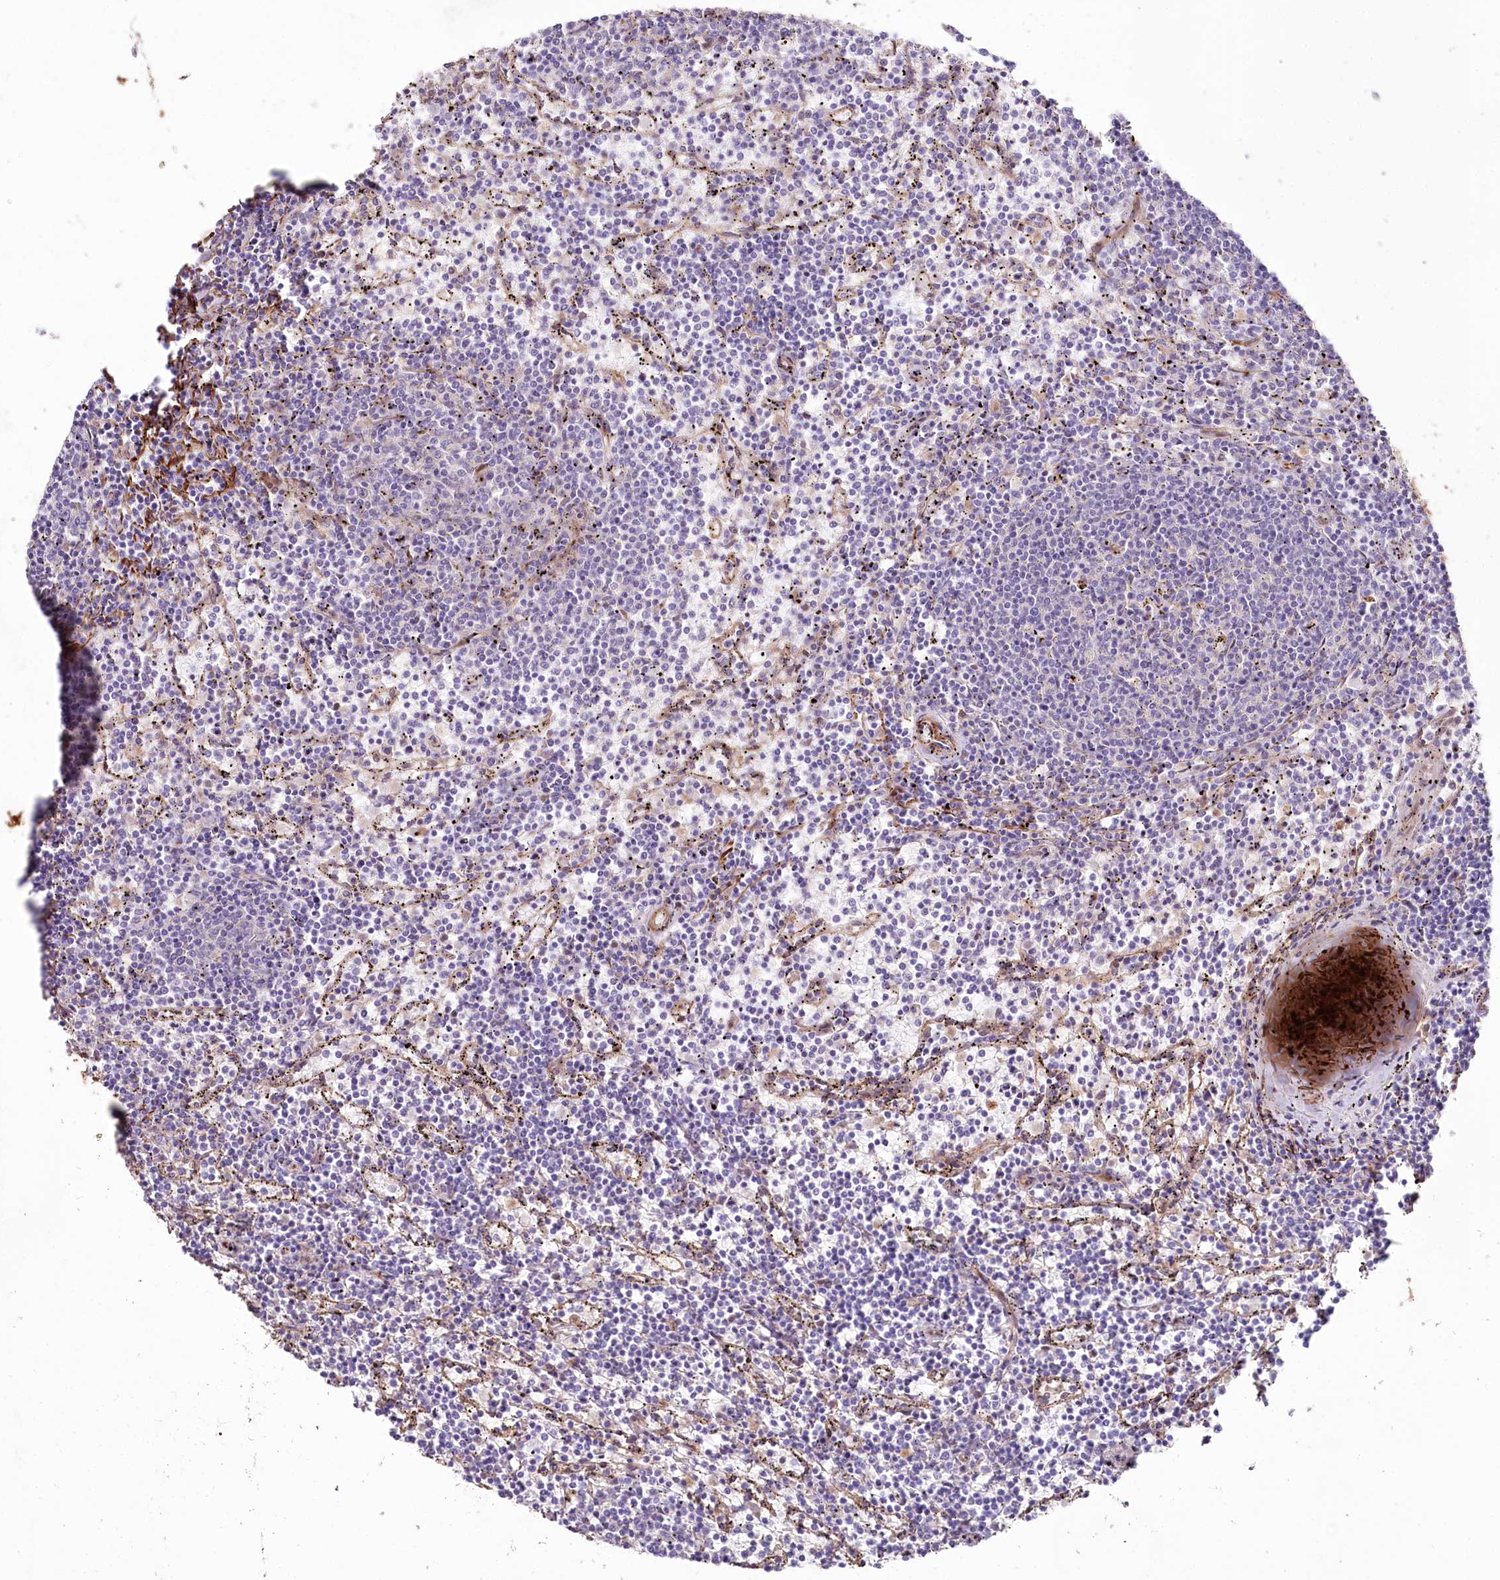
{"staining": {"intensity": "negative", "quantity": "none", "location": "none"}, "tissue": "lymphoma", "cell_type": "Tumor cells", "image_type": "cancer", "snomed": [{"axis": "morphology", "description": "Malignant lymphoma, non-Hodgkin's type, Low grade"}, {"axis": "topography", "description": "Spleen"}], "caption": "Micrograph shows no protein staining in tumor cells of lymphoma tissue.", "gene": "SUMF1", "patient": {"sex": "female", "age": 50}}